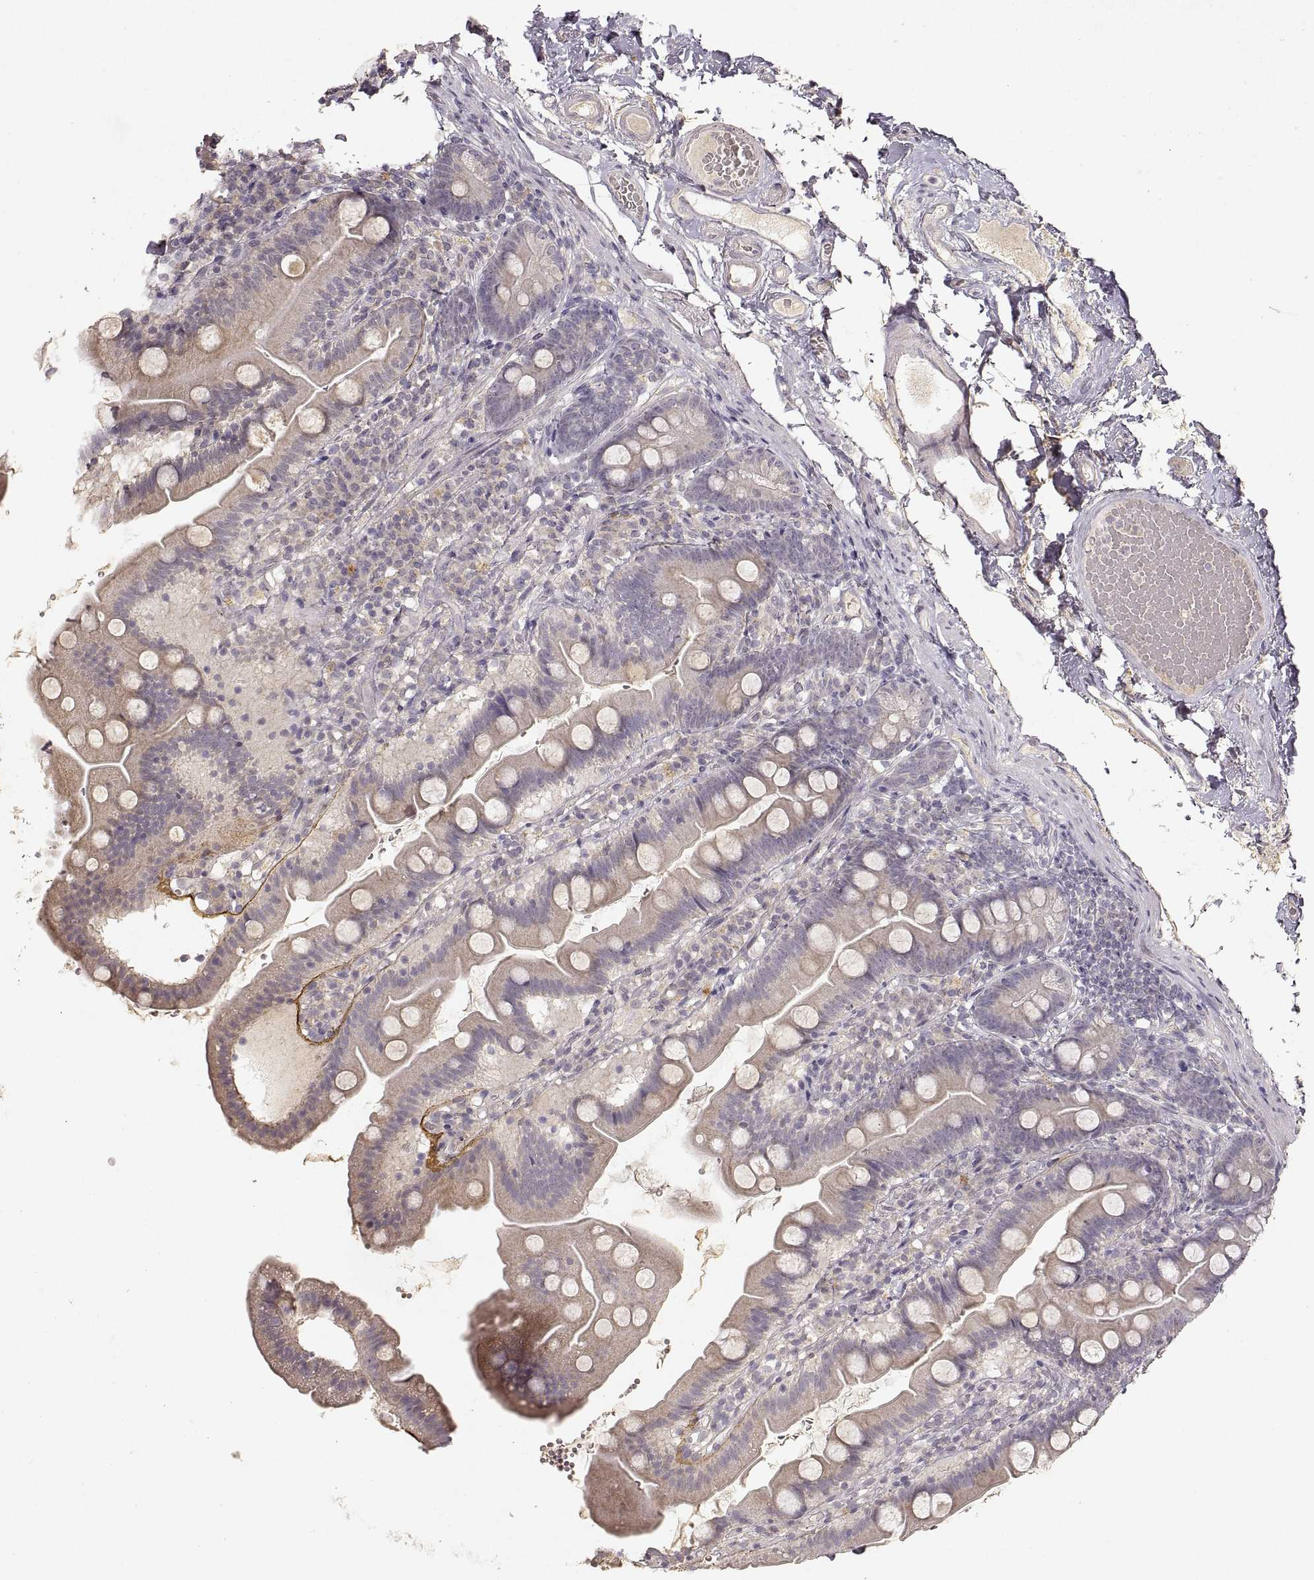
{"staining": {"intensity": "weak", "quantity": "25%-75%", "location": "cytoplasmic/membranous"}, "tissue": "duodenum", "cell_type": "Glandular cells", "image_type": "normal", "snomed": [{"axis": "morphology", "description": "Normal tissue, NOS"}, {"axis": "topography", "description": "Duodenum"}], "caption": "This micrograph reveals unremarkable duodenum stained with immunohistochemistry to label a protein in brown. The cytoplasmic/membranous of glandular cells show weak positivity for the protein. Nuclei are counter-stained blue.", "gene": "LAMC2", "patient": {"sex": "female", "age": 67}}